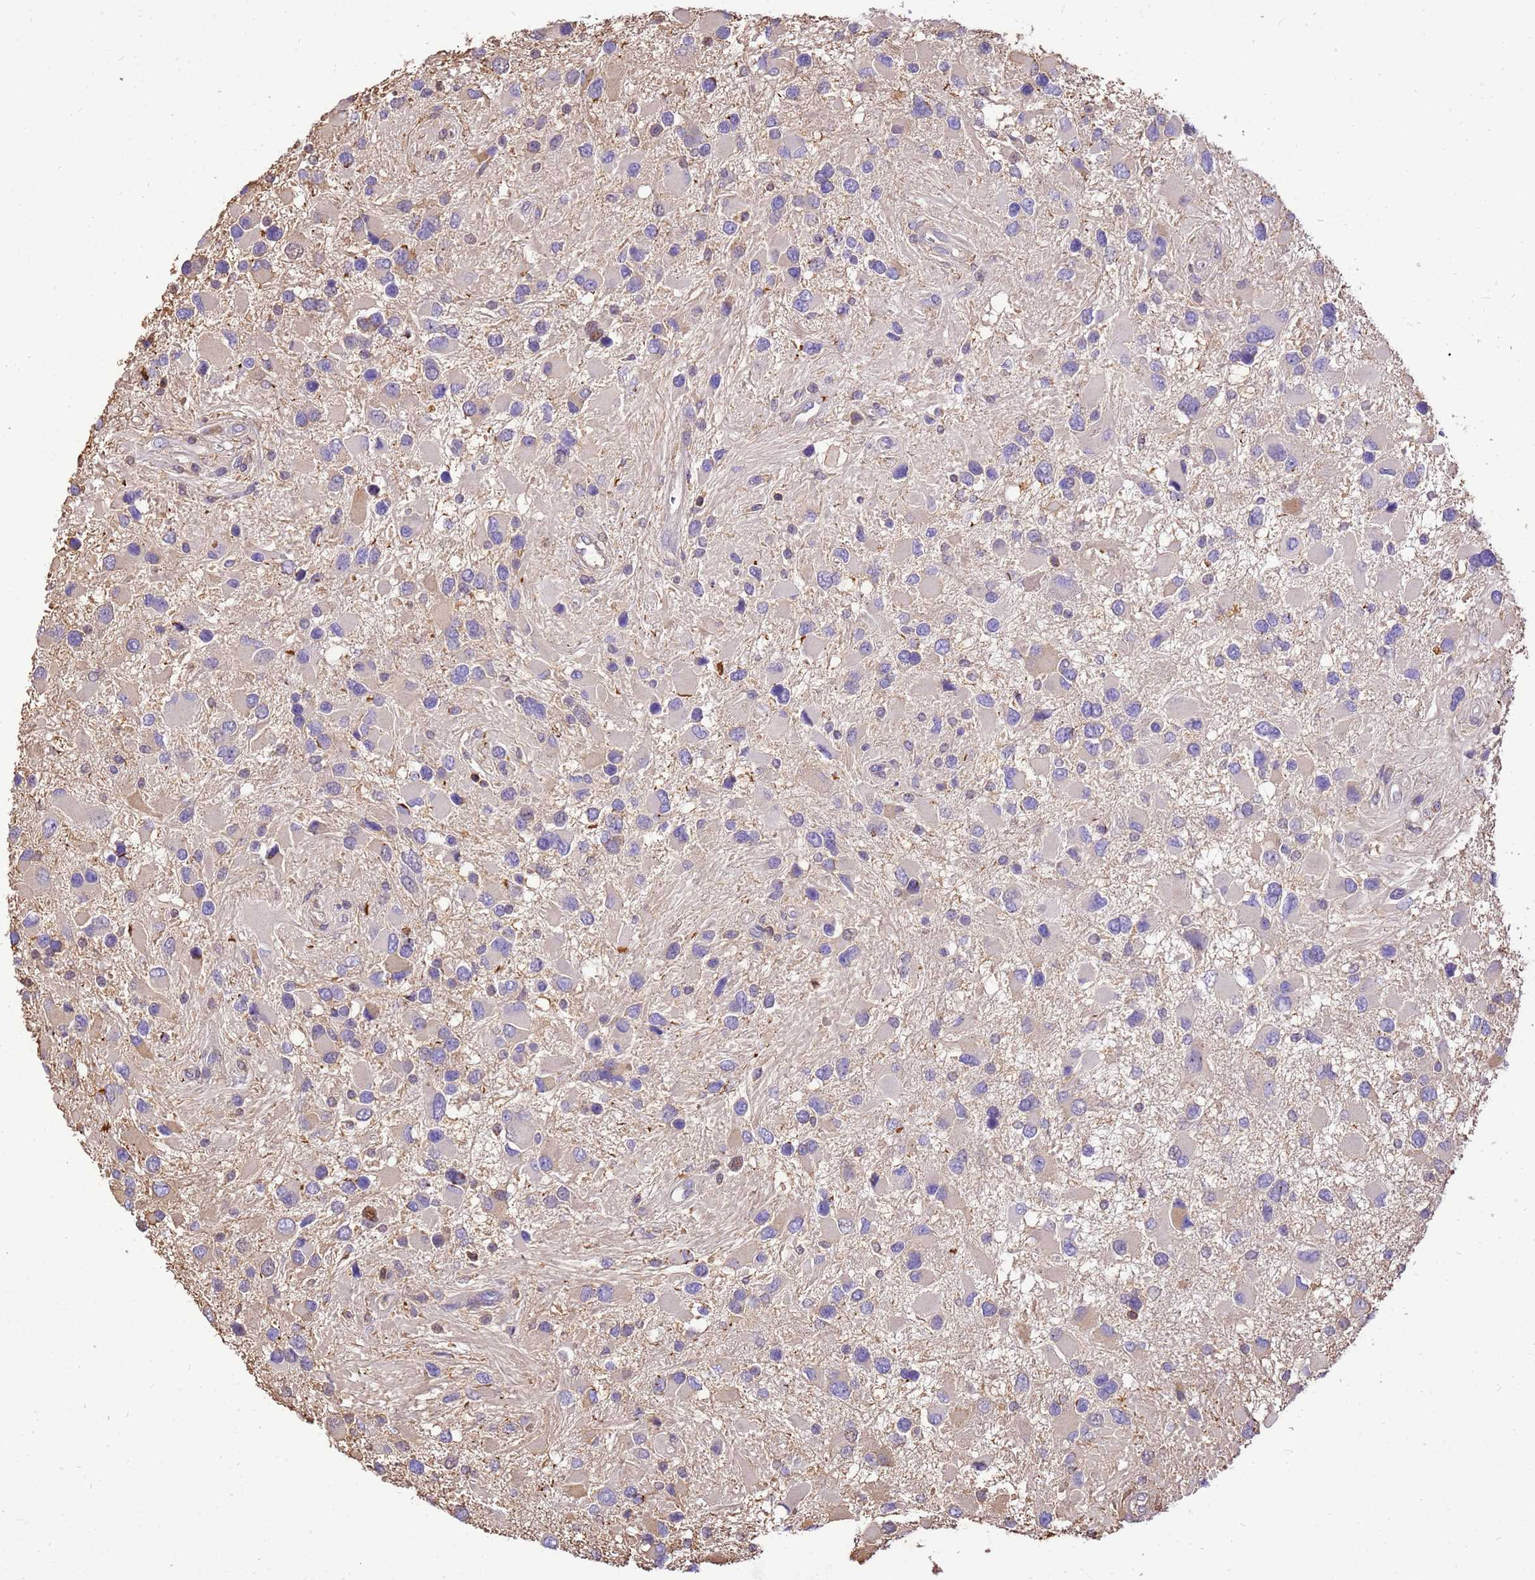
{"staining": {"intensity": "weak", "quantity": "<25%", "location": "cytoplasmic/membranous"}, "tissue": "glioma", "cell_type": "Tumor cells", "image_type": "cancer", "snomed": [{"axis": "morphology", "description": "Glioma, malignant, High grade"}, {"axis": "topography", "description": "Brain"}], "caption": "Immunohistochemistry histopathology image of neoplastic tissue: human malignant glioma (high-grade) stained with DAB (3,3'-diaminobenzidine) reveals no significant protein staining in tumor cells.", "gene": "WDR64", "patient": {"sex": "male", "age": 53}}